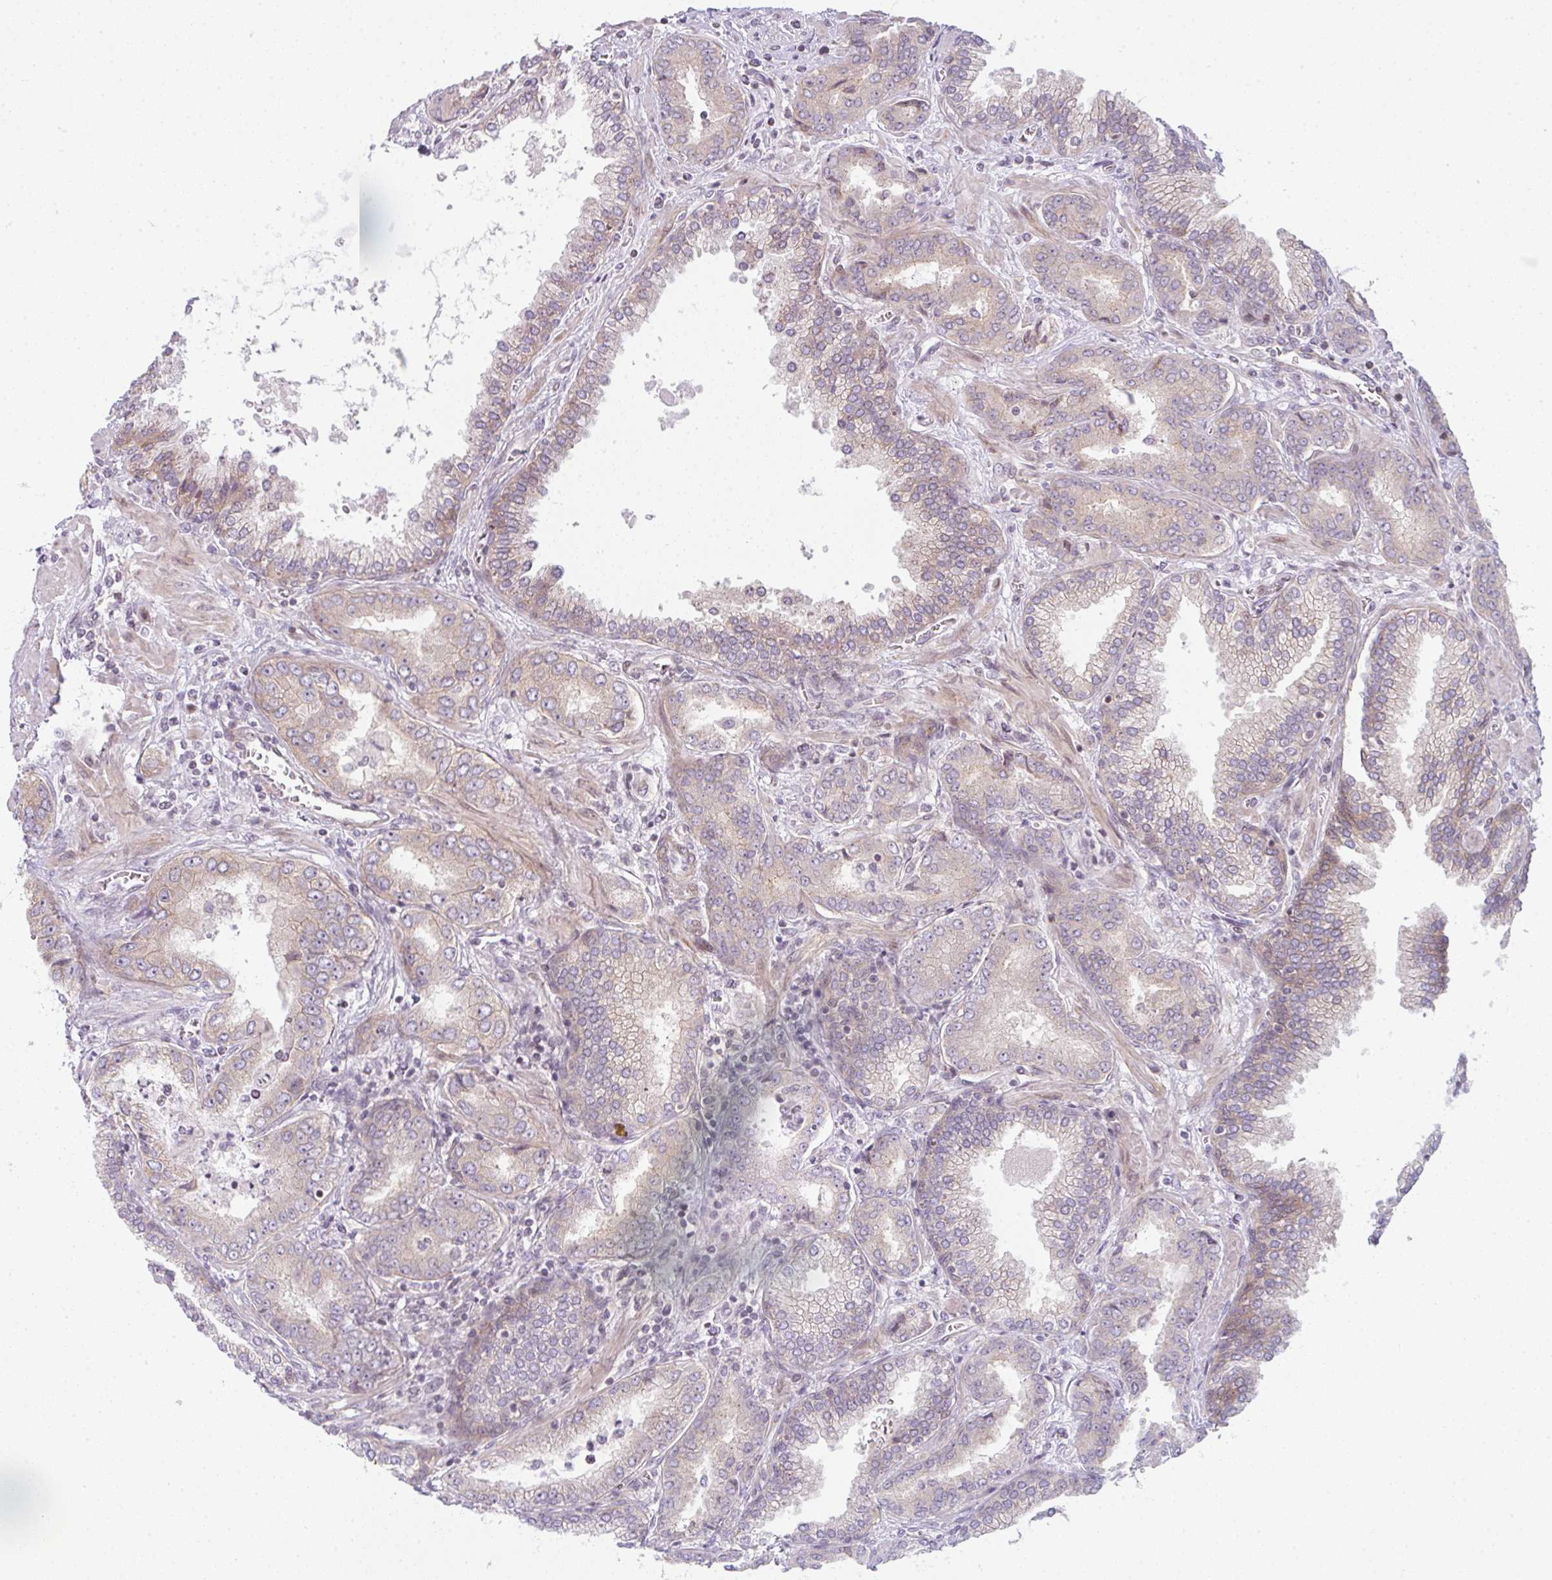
{"staining": {"intensity": "weak", "quantity": ">75%", "location": "cytoplasmic/membranous"}, "tissue": "prostate cancer", "cell_type": "Tumor cells", "image_type": "cancer", "snomed": [{"axis": "morphology", "description": "Adenocarcinoma, High grade"}, {"axis": "topography", "description": "Prostate"}], "caption": "Weak cytoplasmic/membranous positivity is seen in approximately >75% of tumor cells in prostate cancer. (Stains: DAB (3,3'-diaminobenzidine) in brown, nuclei in blue, Microscopy: brightfield microscopy at high magnification).", "gene": "TMEM237", "patient": {"sex": "male", "age": 72}}